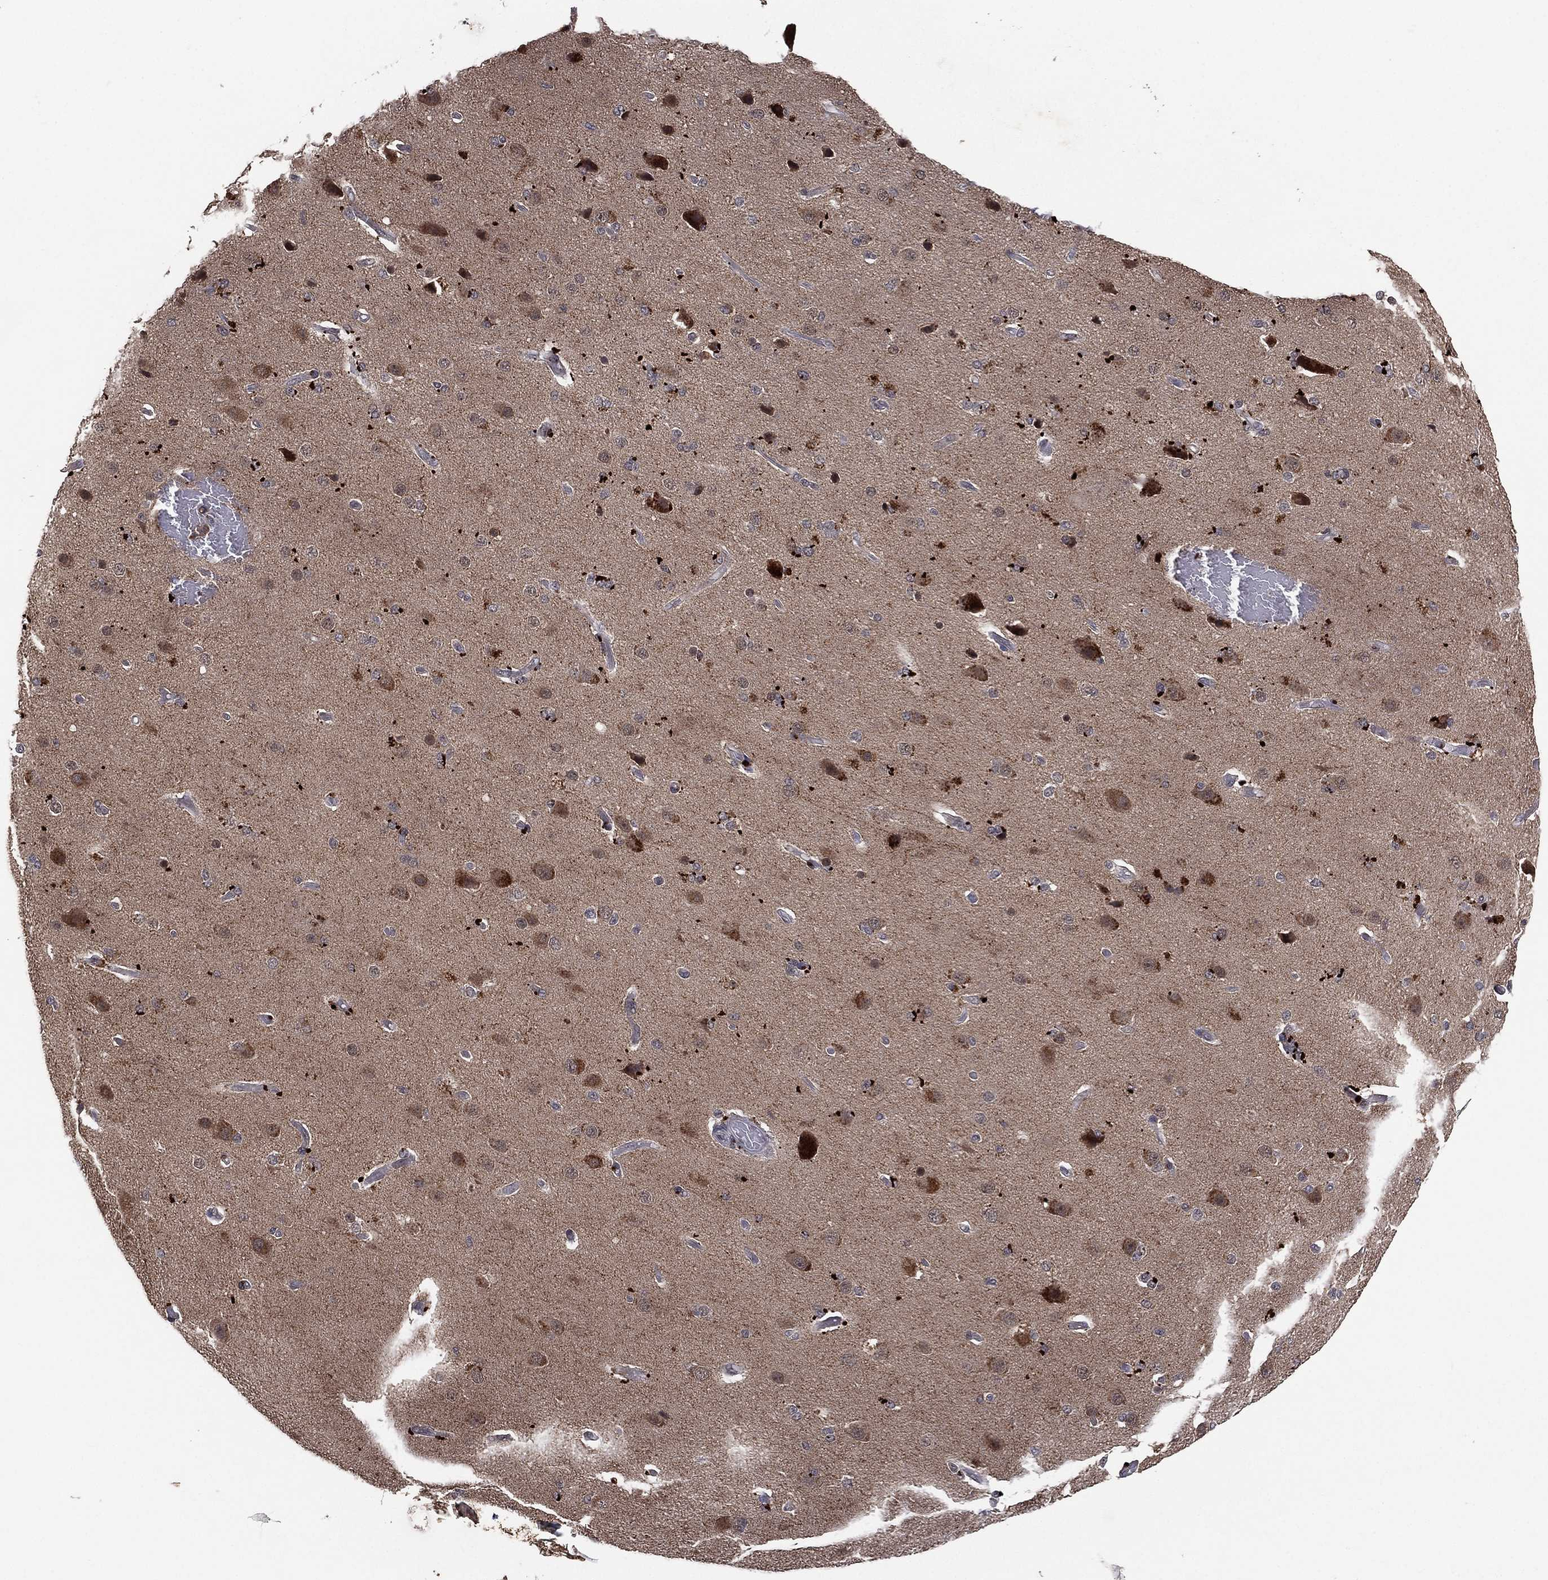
{"staining": {"intensity": "negative", "quantity": "none", "location": "none"}, "tissue": "cerebral cortex", "cell_type": "Endothelial cells", "image_type": "normal", "snomed": [{"axis": "morphology", "description": "Normal tissue, NOS"}, {"axis": "morphology", "description": "Glioma, malignant, High grade"}, {"axis": "topography", "description": "Cerebral cortex"}], "caption": "This micrograph is of unremarkable cerebral cortex stained with IHC to label a protein in brown with the nuclei are counter-stained blue. There is no staining in endothelial cells.", "gene": "ATG4B", "patient": {"sex": "male", "age": 77}}